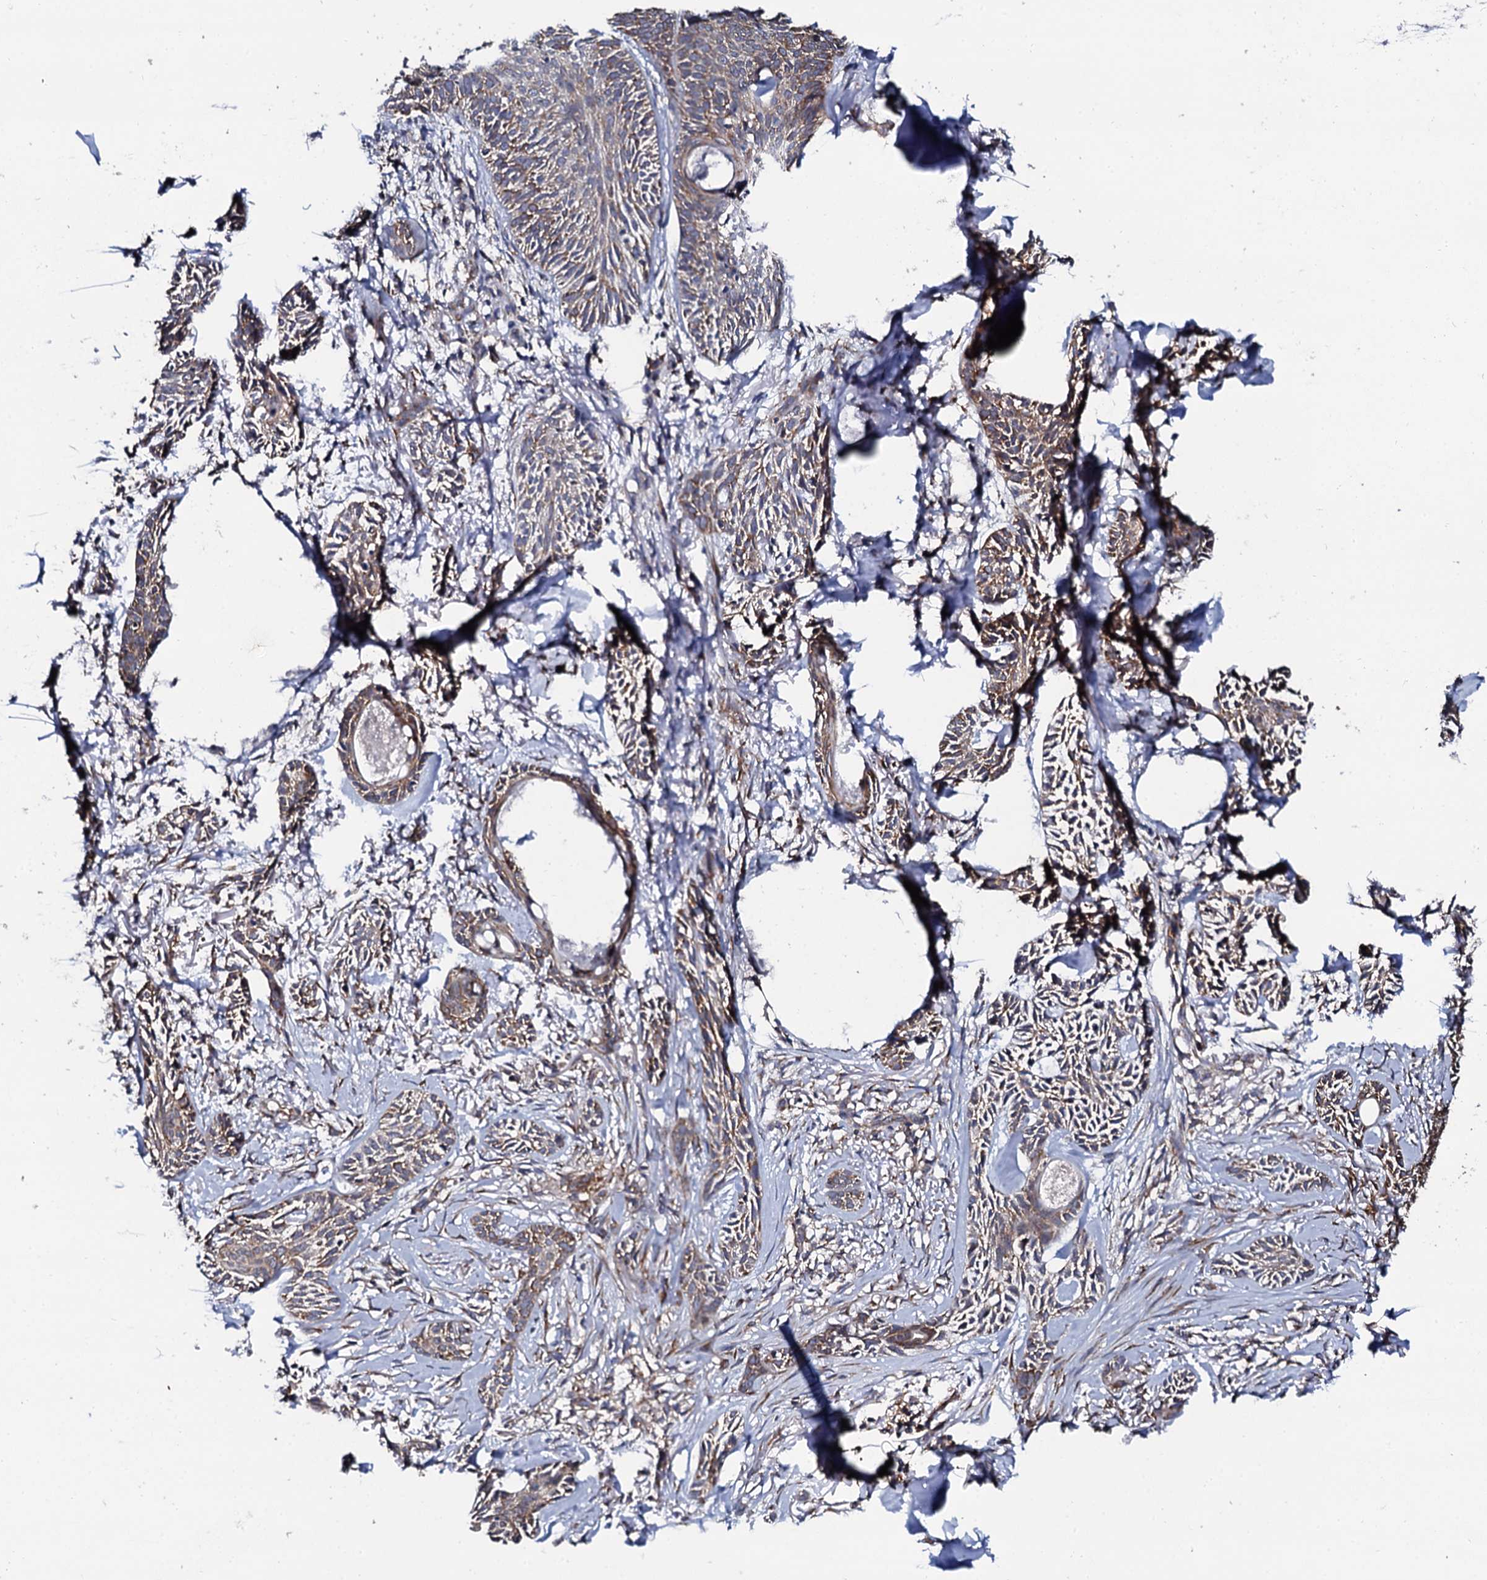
{"staining": {"intensity": "weak", "quantity": ">75%", "location": "cytoplasmic/membranous"}, "tissue": "skin cancer", "cell_type": "Tumor cells", "image_type": "cancer", "snomed": [{"axis": "morphology", "description": "Basal cell carcinoma"}, {"axis": "topography", "description": "Skin"}], "caption": "Tumor cells reveal weak cytoplasmic/membranous staining in approximately >75% of cells in basal cell carcinoma (skin).", "gene": "SPTY2D1", "patient": {"sex": "female", "age": 59}}